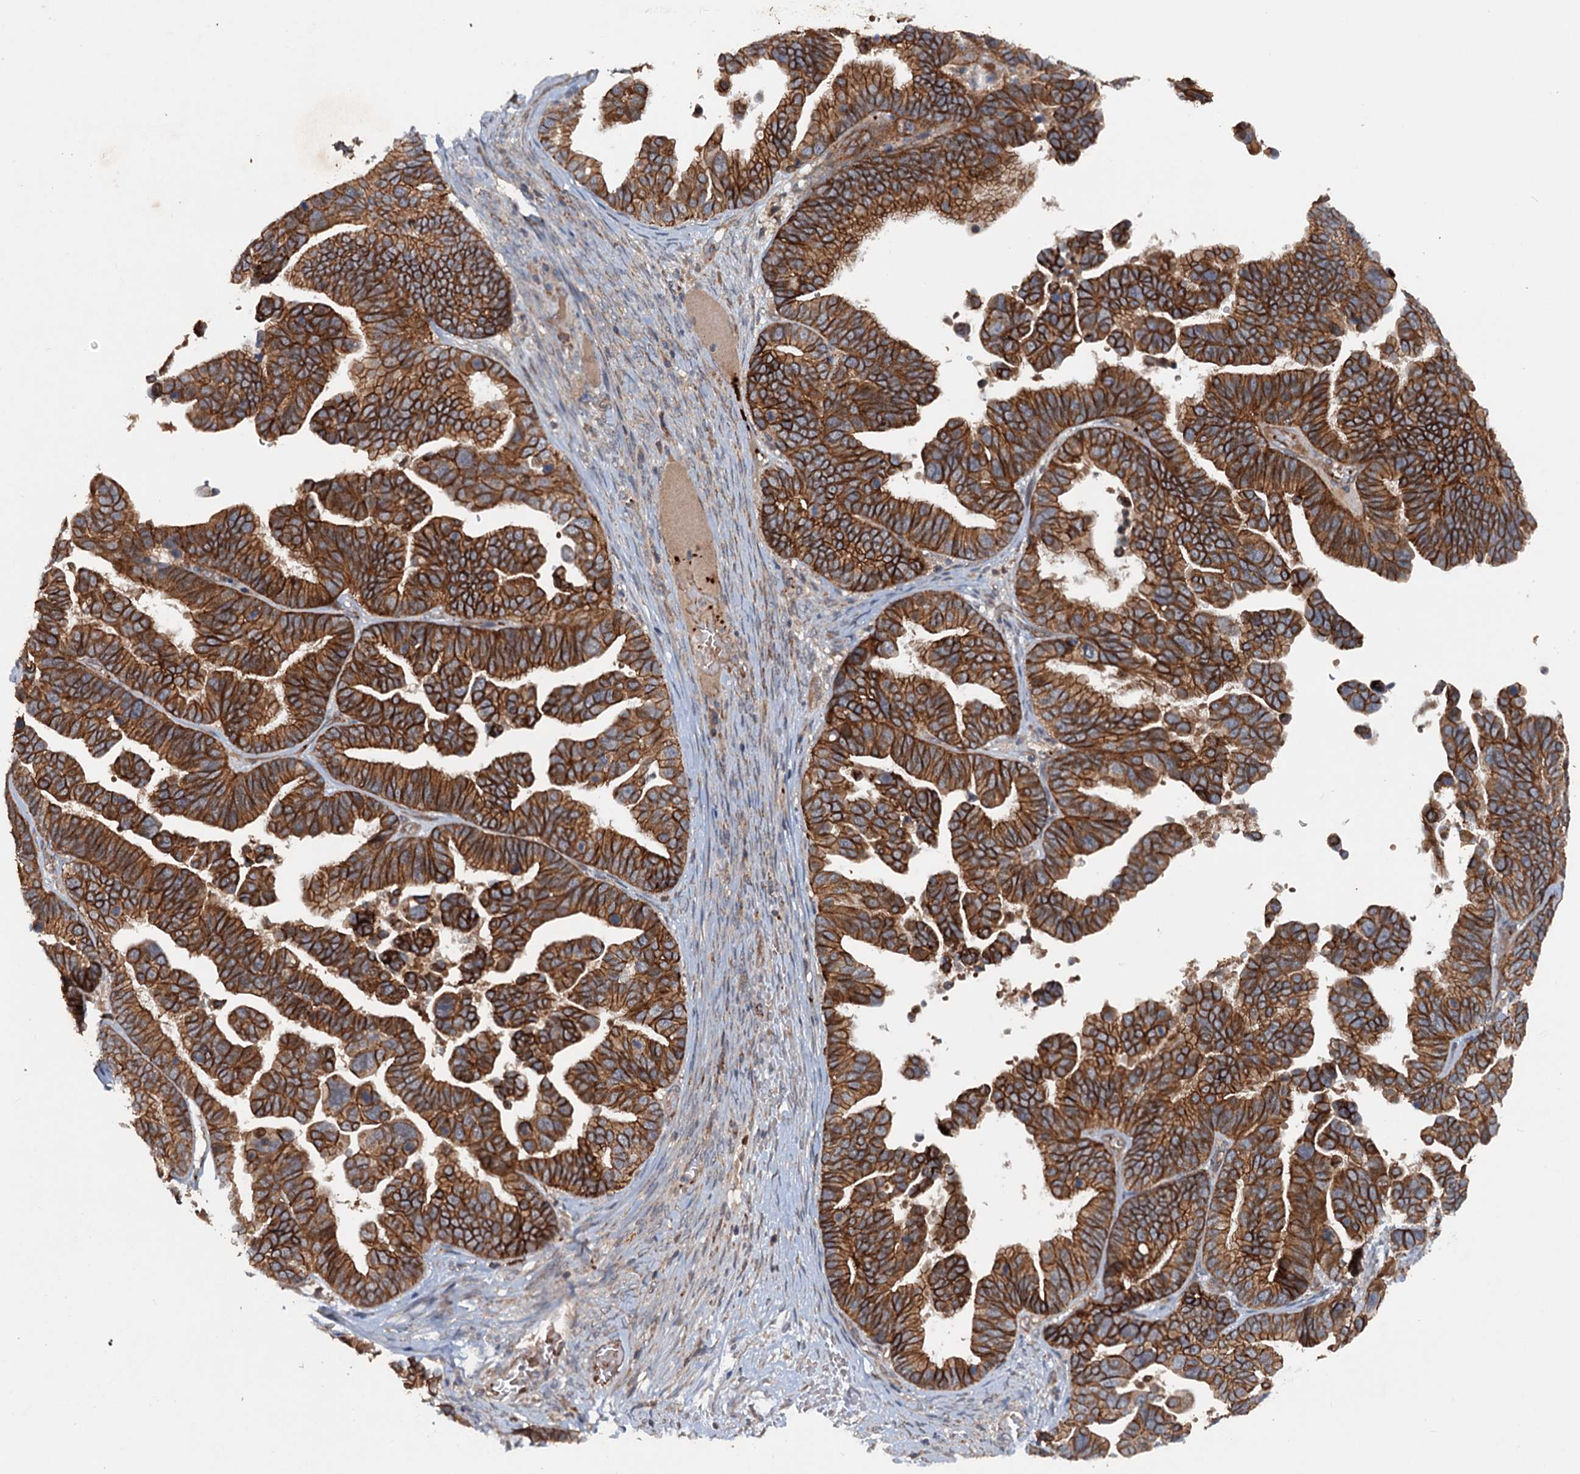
{"staining": {"intensity": "strong", "quantity": ">75%", "location": "cytoplasmic/membranous"}, "tissue": "ovarian cancer", "cell_type": "Tumor cells", "image_type": "cancer", "snomed": [{"axis": "morphology", "description": "Cystadenocarcinoma, serous, NOS"}, {"axis": "topography", "description": "Ovary"}], "caption": "This is a micrograph of immunohistochemistry (IHC) staining of ovarian serous cystadenocarcinoma, which shows strong expression in the cytoplasmic/membranous of tumor cells.", "gene": "N4BP2L2", "patient": {"sex": "female", "age": 56}}